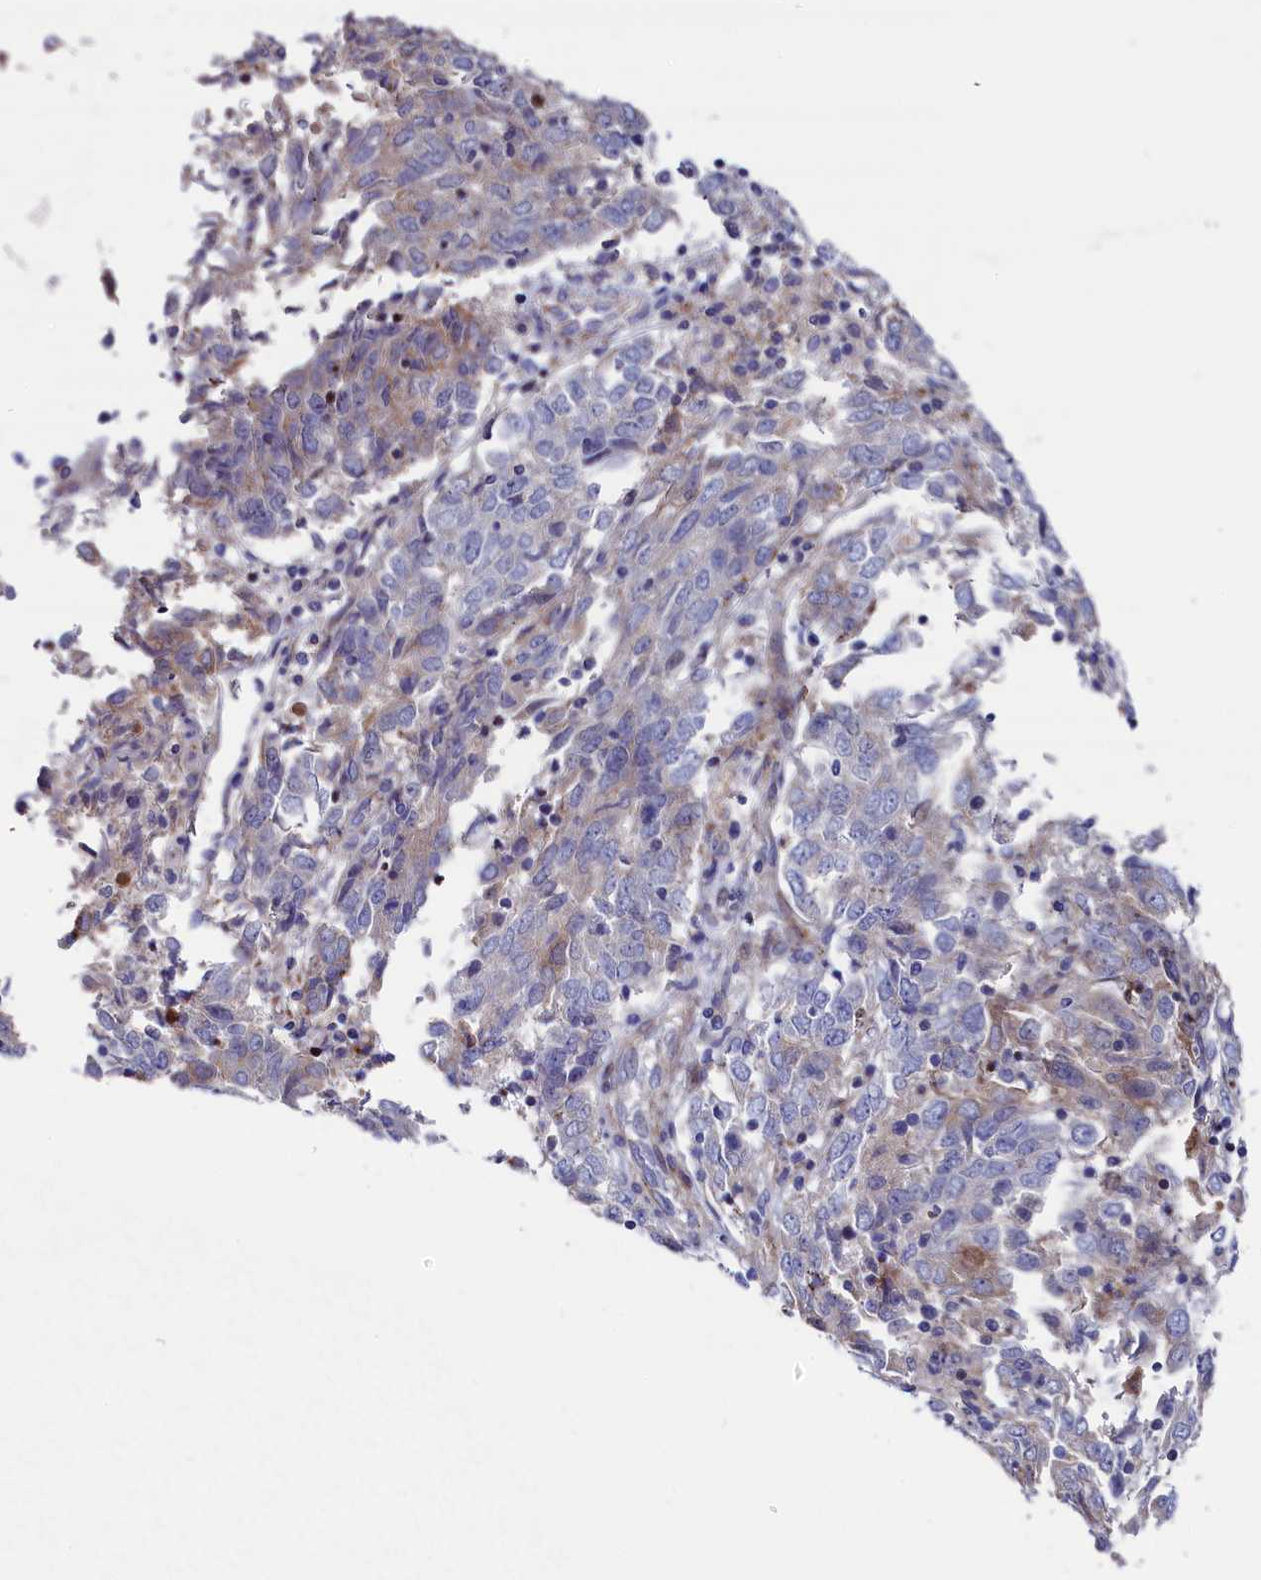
{"staining": {"intensity": "weak", "quantity": "<25%", "location": "cytoplasmic/membranous"}, "tissue": "endometrial cancer", "cell_type": "Tumor cells", "image_type": "cancer", "snomed": [{"axis": "morphology", "description": "Adenocarcinoma, NOS"}, {"axis": "topography", "description": "Endometrium"}], "caption": "Micrograph shows no significant protein staining in tumor cells of adenocarcinoma (endometrial).", "gene": "NUDT7", "patient": {"sex": "female", "age": 80}}